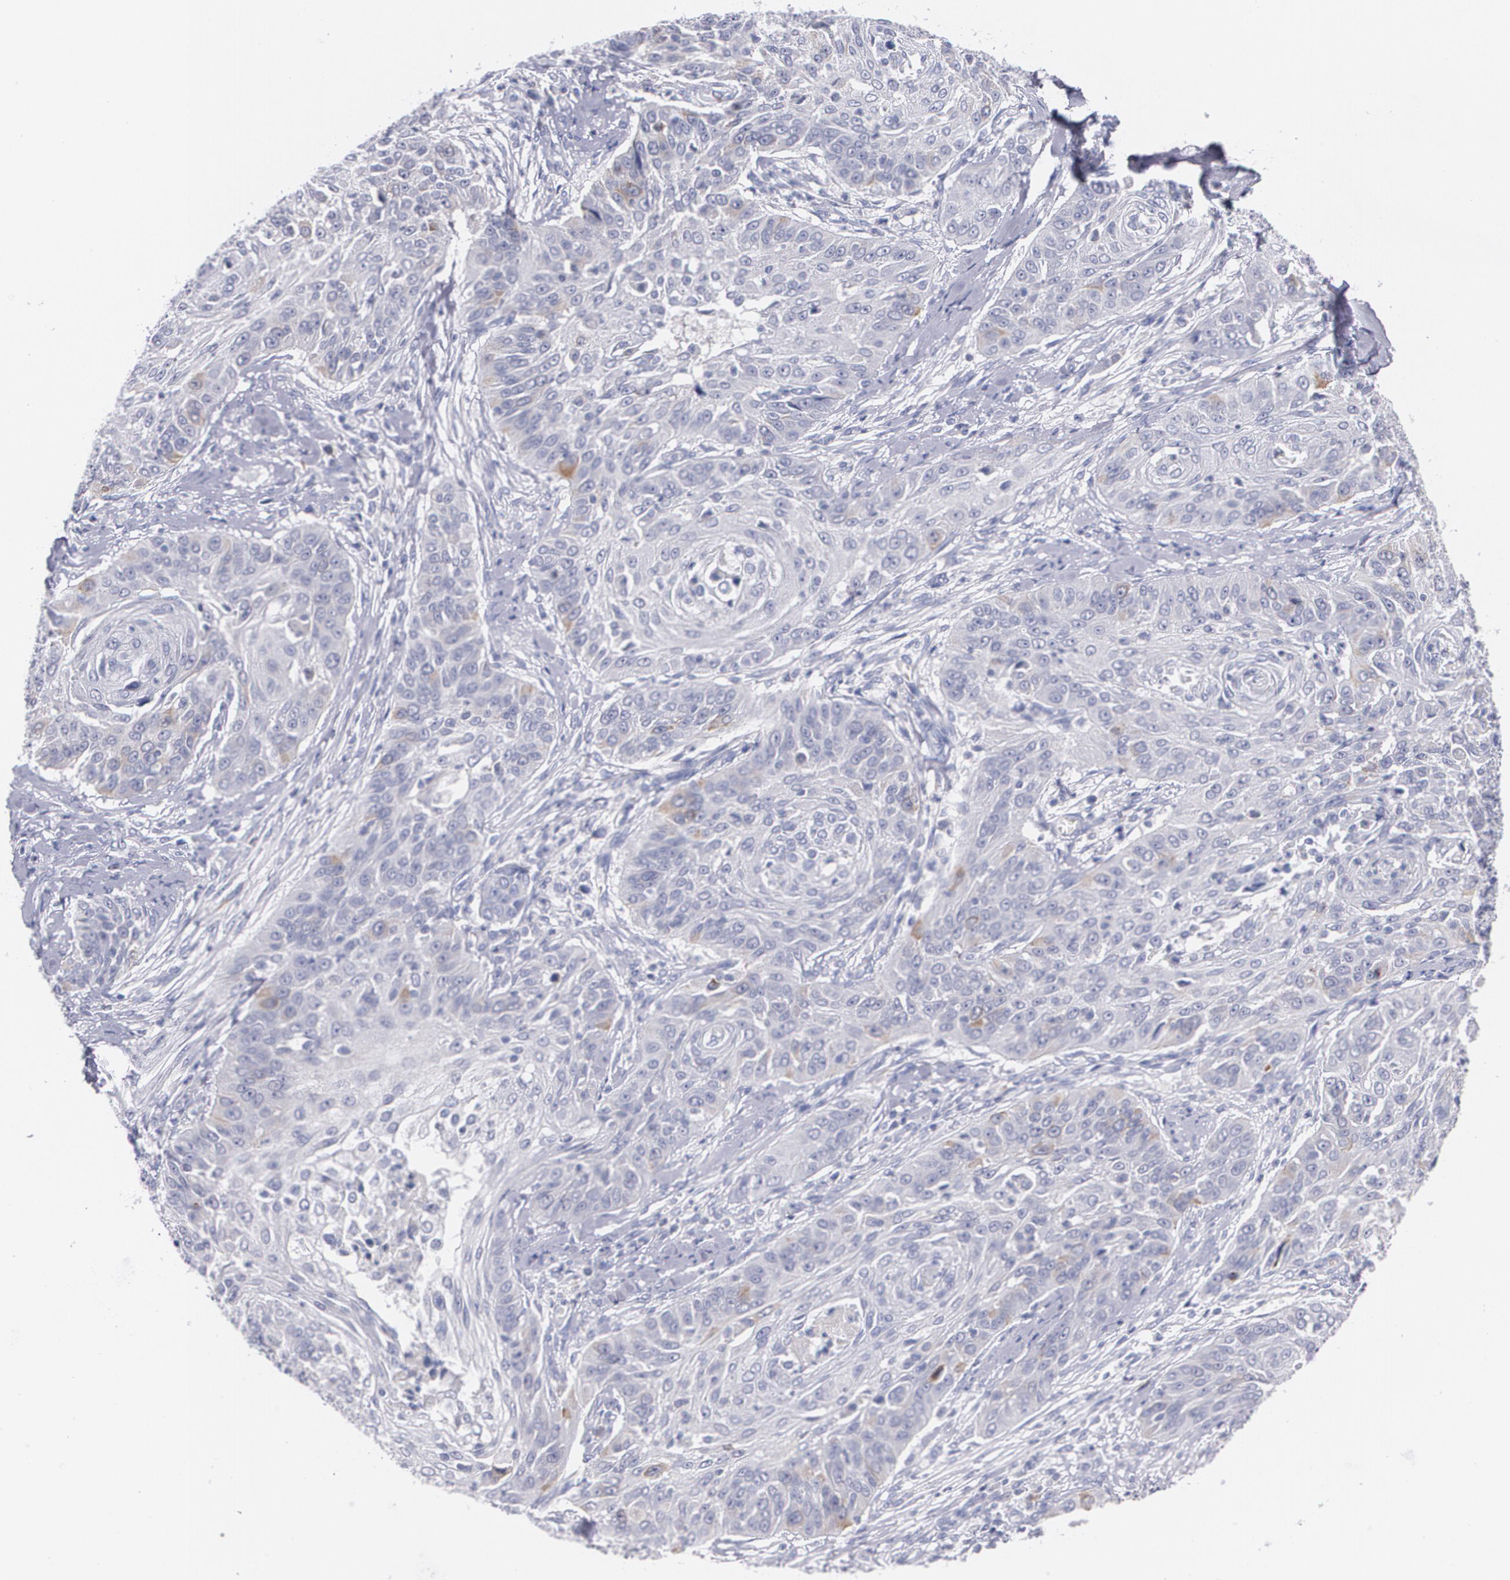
{"staining": {"intensity": "moderate", "quantity": "<25%", "location": "cytoplasmic/membranous"}, "tissue": "cervical cancer", "cell_type": "Tumor cells", "image_type": "cancer", "snomed": [{"axis": "morphology", "description": "Squamous cell carcinoma, NOS"}, {"axis": "topography", "description": "Cervix"}], "caption": "Immunohistochemical staining of cervical cancer reveals low levels of moderate cytoplasmic/membranous protein expression in about <25% of tumor cells. Nuclei are stained in blue.", "gene": "HMMR", "patient": {"sex": "female", "age": 64}}